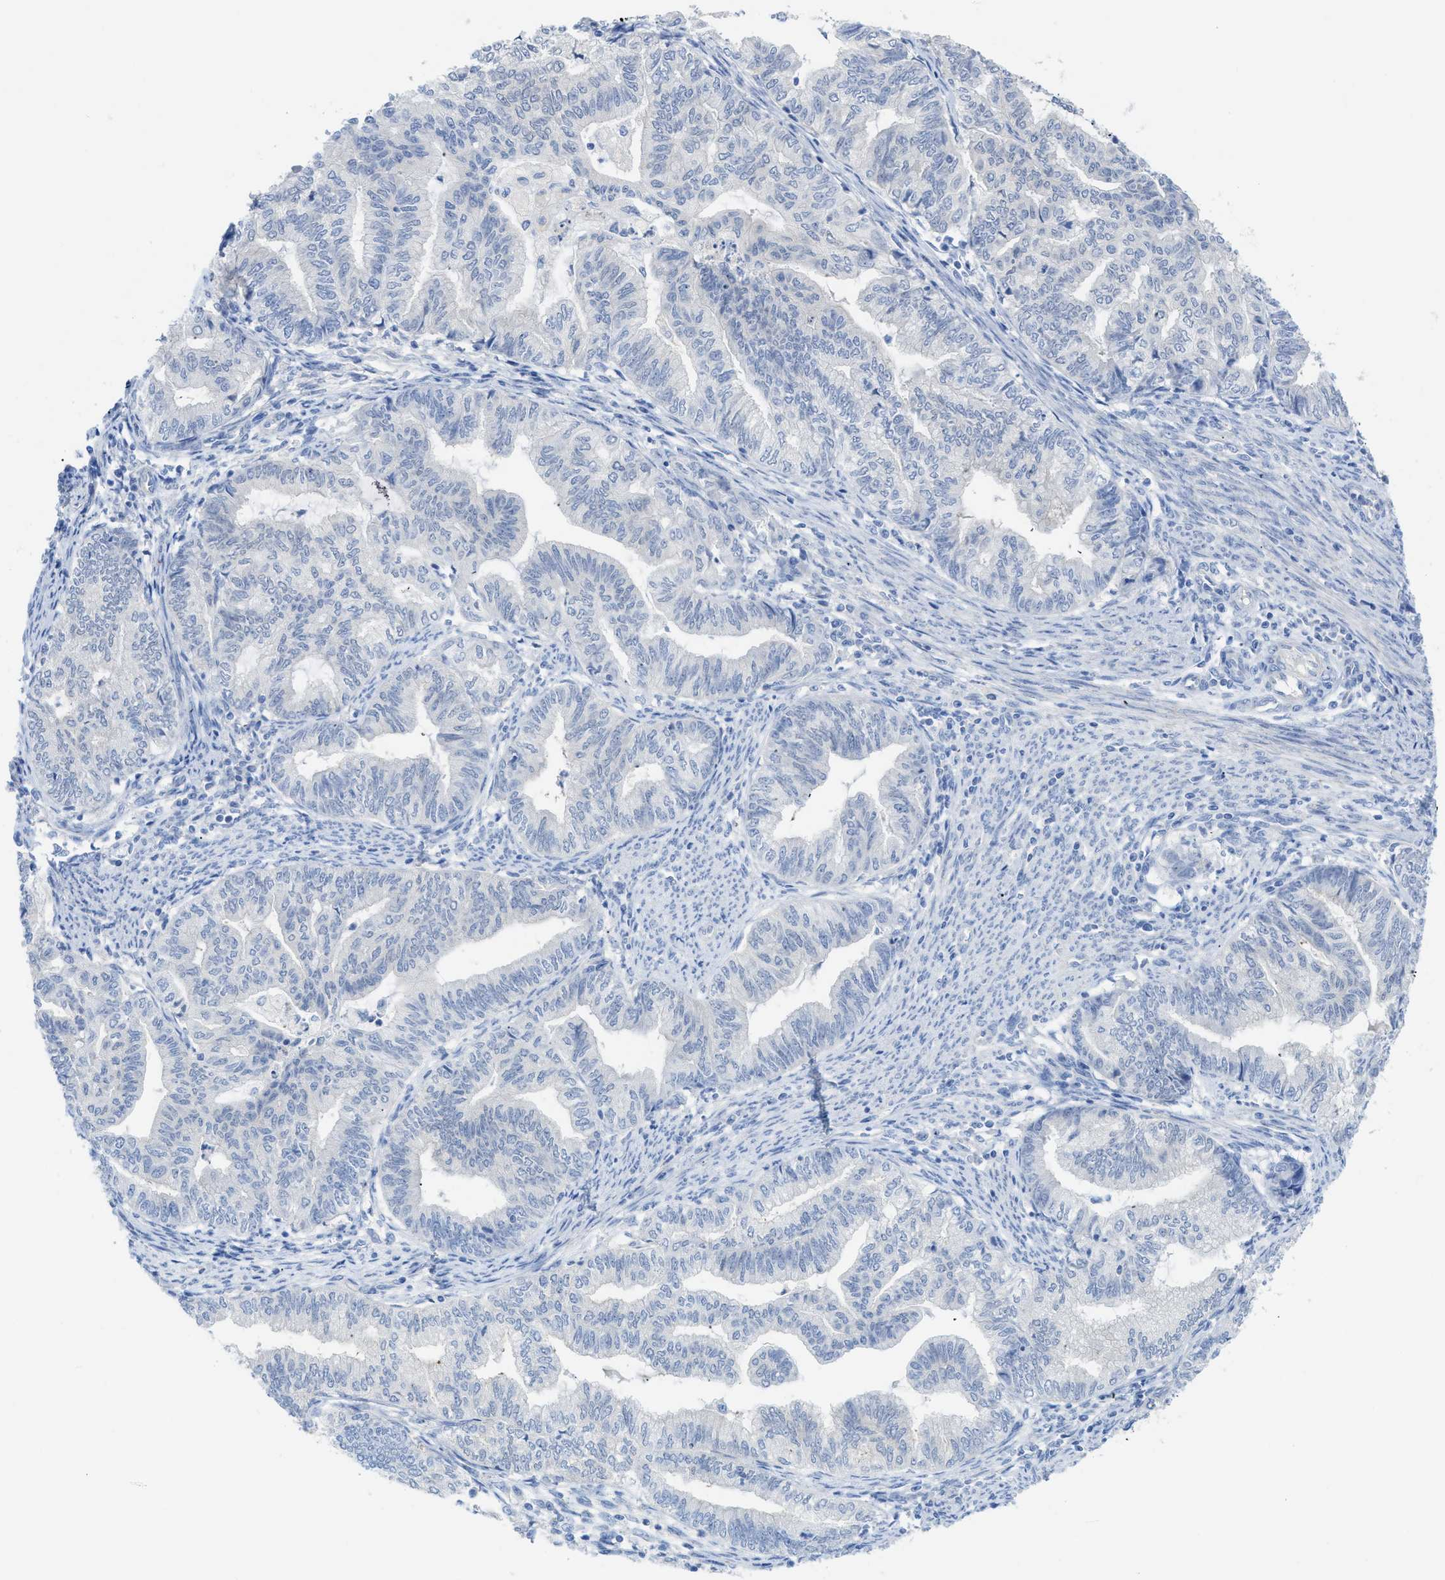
{"staining": {"intensity": "negative", "quantity": "none", "location": "none"}, "tissue": "endometrial cancer", "cell_type": "Tumor cells", "image_type": "cancer", "snomed": [{"axis": "morphology", "description": "Adenocarcinoma, NOS"}, {"axis": "topography", "description": "Endometrium"}], "caption": "DAB immunohistochemical staining of human endometrial adenocarcinoma shows no significant positivity in tumor cells. (DAB IHC visualized using brightfield microscopy, high magnification).", "gene": "MYL3", "patient": {"sex": "female", "age": 79}}